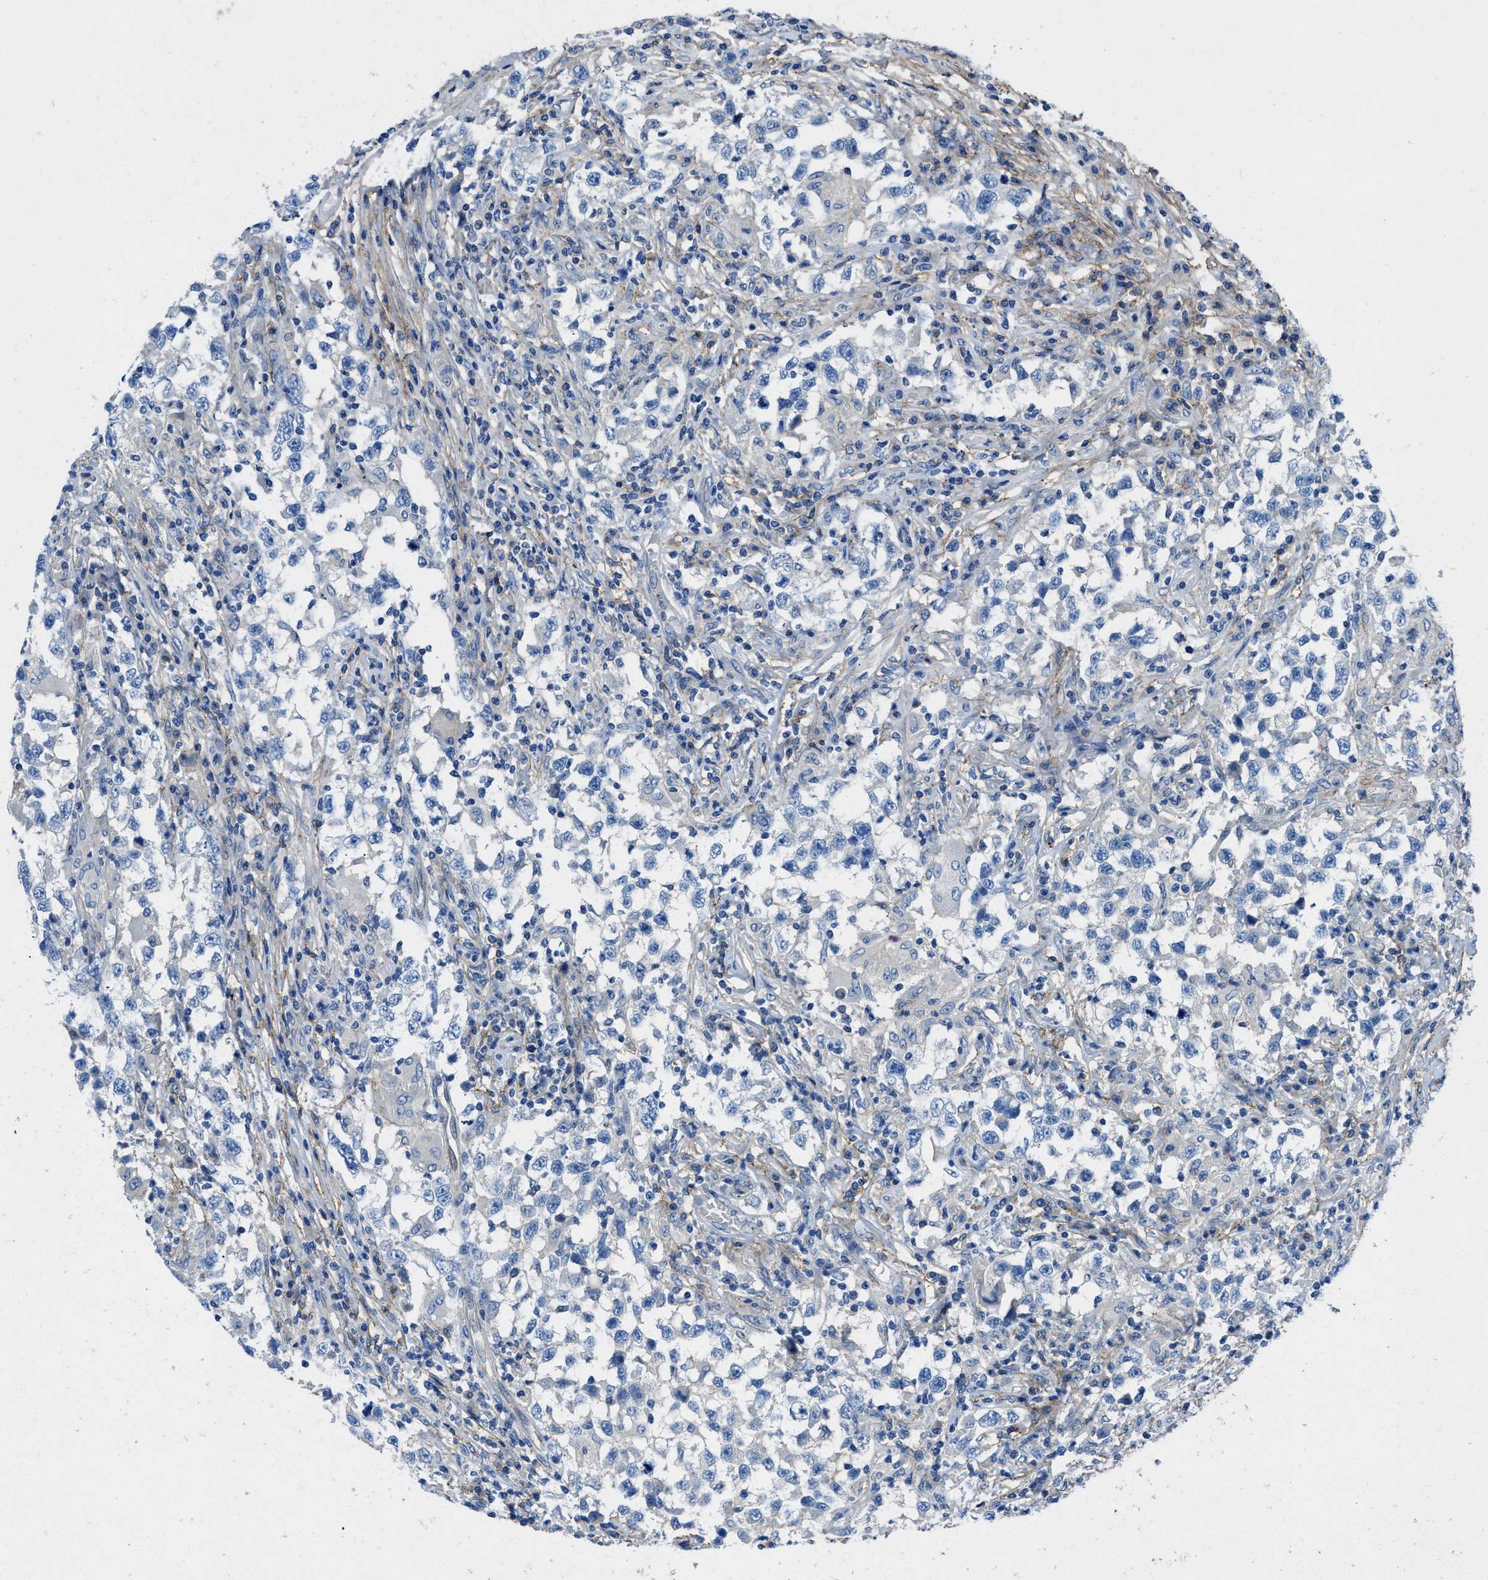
{"staining": {"intensity": "negative", "quantity": "none", "location": "none"}, "tissue": "testis cancer", "cell_type": "Tumor cells", "image_type": "cancer", "snomed": [{"axis": "morphology", "description": "Carcinoma, Embryonal, NOS"}, {"axis": "topography", "description": "Testis"}], "caption": "Tumor cells show no significant positivity in embryonal carcinoma (testis). (Stains: DAB IHC with hematoxylin counter stain, Microscopy: brightfield microscopy at high magnification).", "gene": "PTGFRN", "patient": {"sex": "male", "age": 21}}